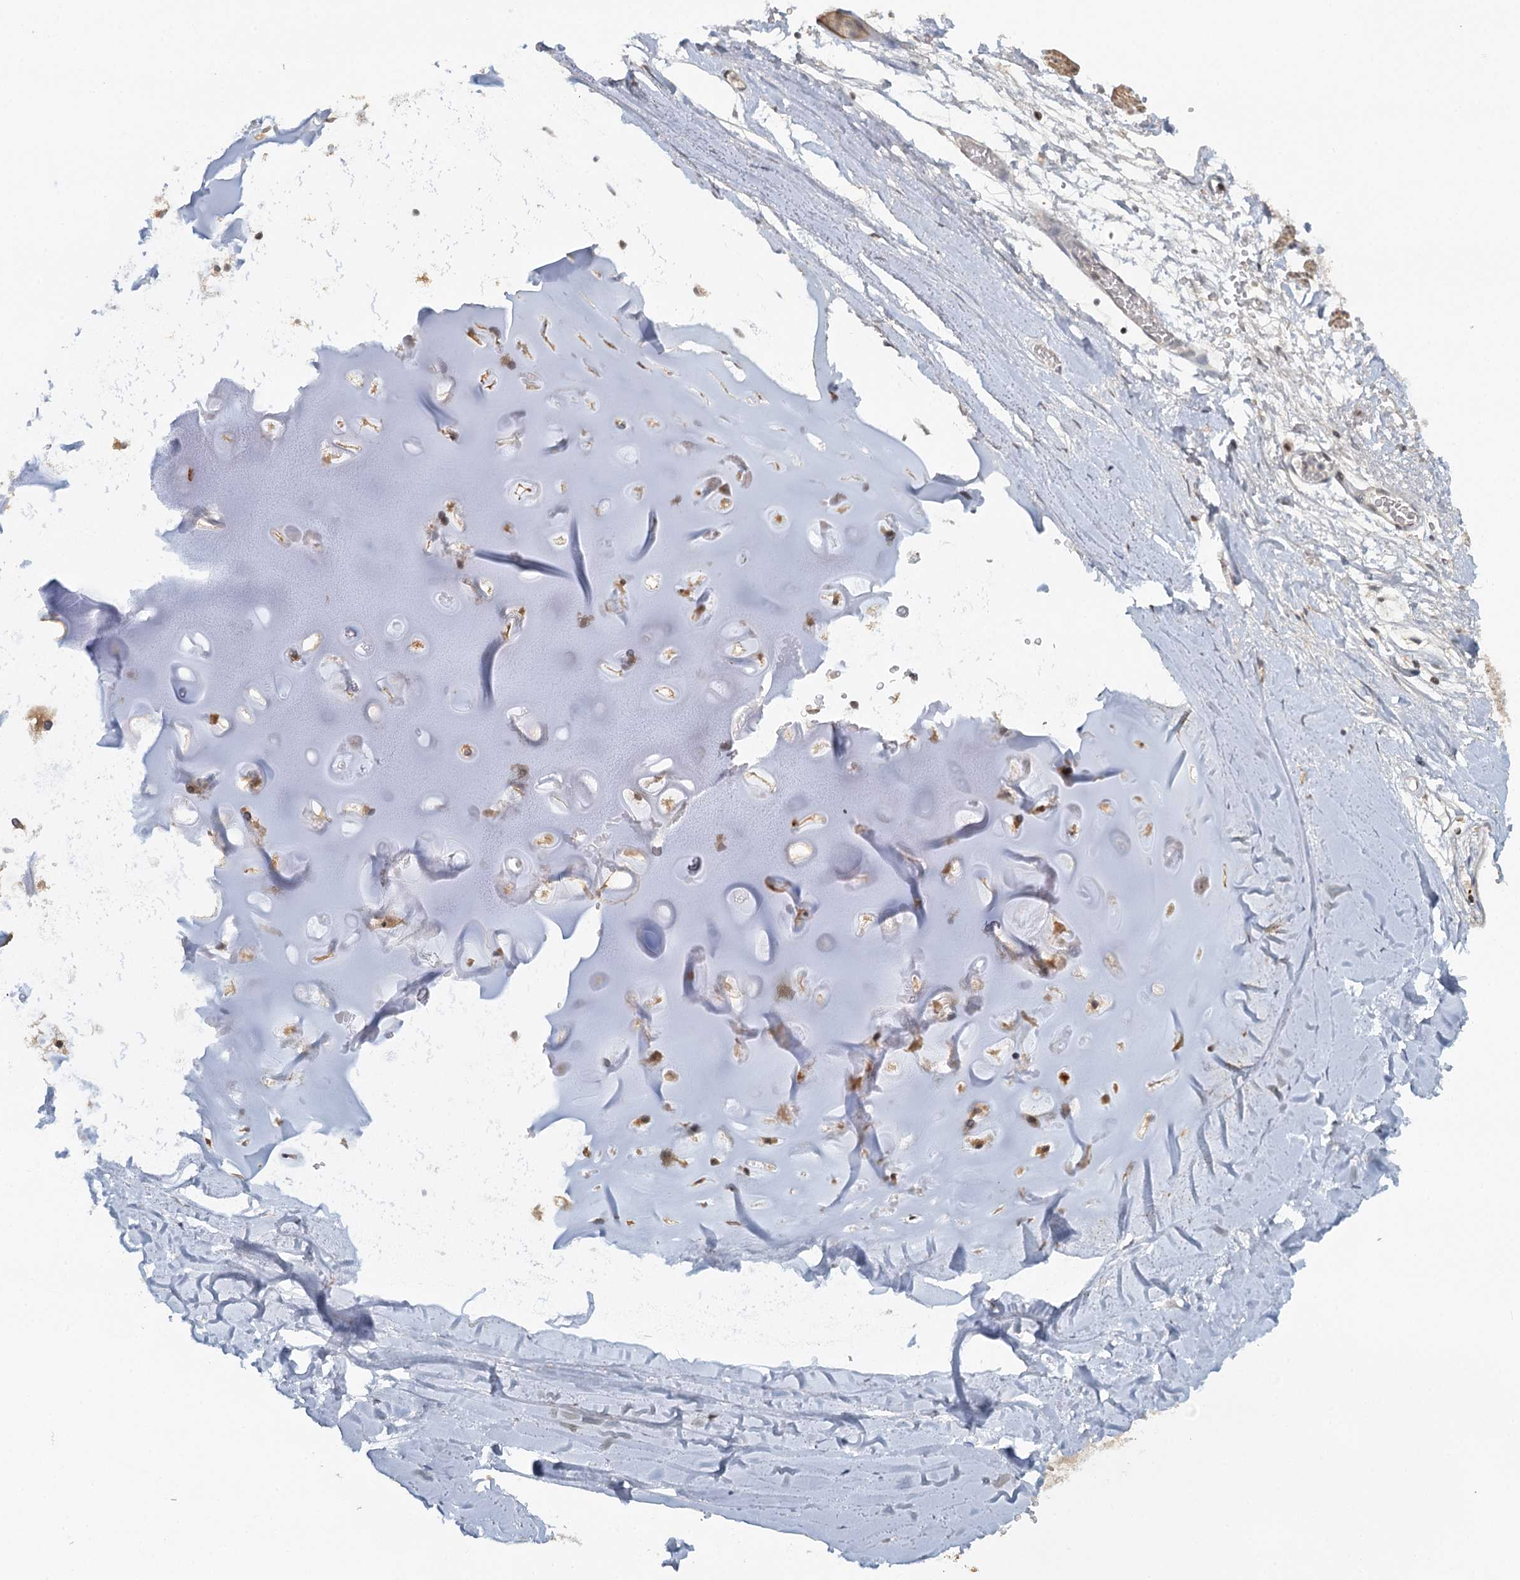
{"staining": {"intensity": "strong", "quantity": "25%-75%", "location": "nuclear"}, "tissue": "adipose tissue", "cell_type": "Adipocytes", "image_type": "normal", "snomed": [{"axis": "morphology", "description": "Normal tissue, NOS"}, {"axis": "topography", "description": "Lymph node"}, {"axis": "topography", "description": "Bronchus"}], "caption": "Benign adipose tissue exhibits strong nuclear expression in about 25%-75% of adipocytes (IHC, brightfield microscopy, high magnification)..", "gene": "GPATCH11", "patient": {"sex": "male", "age": 63}}